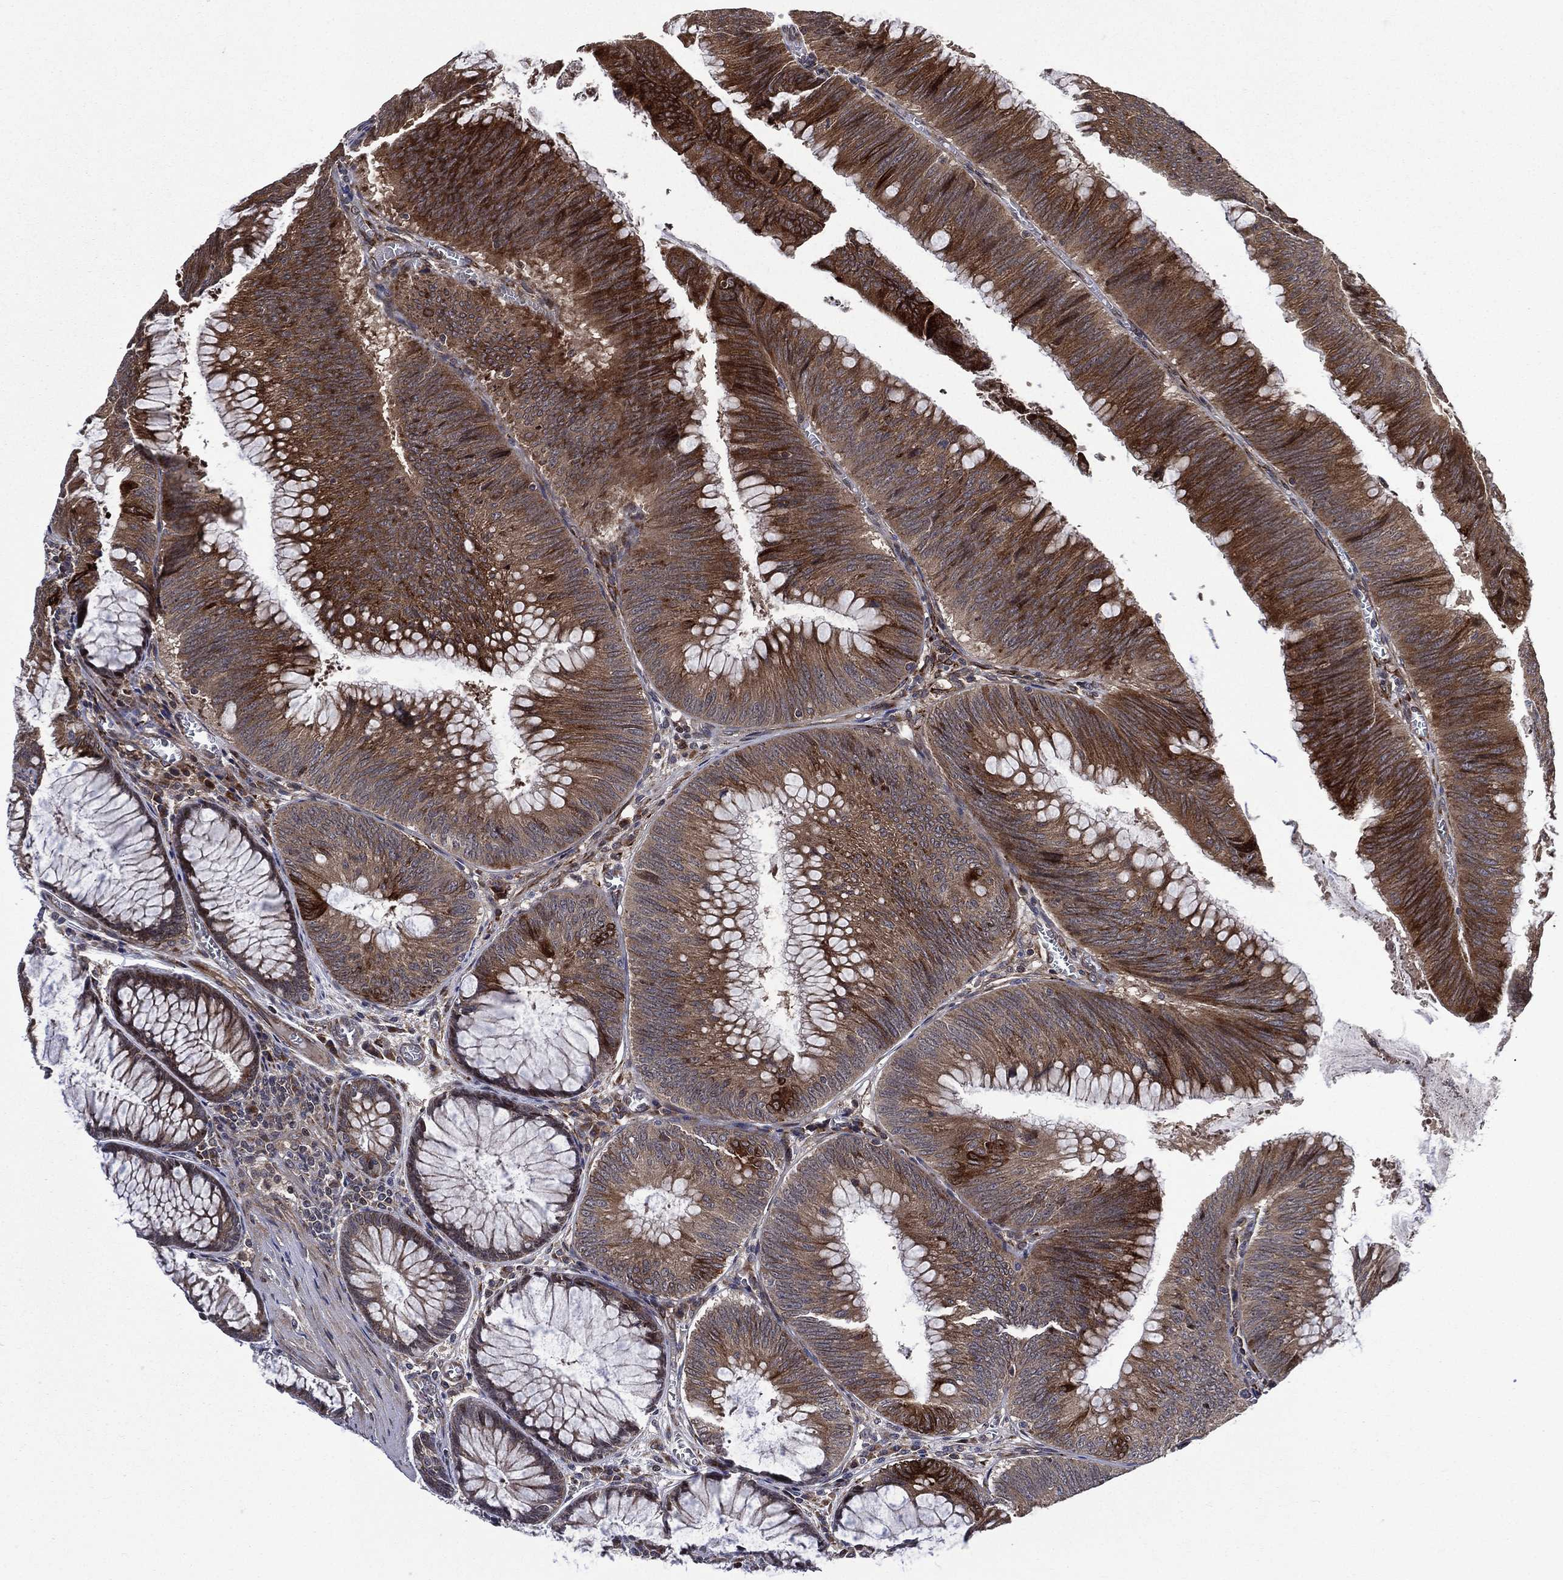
{"staining": {"intensity": "strong", "quantity": "25%-75%", "location": "cytoplasmic/membranous"}, "tissue": "colorectal cancer", "cell_type": "Tumor cells", "image_type": "cancer", "snomed": [{"axis": "morphology", "description": "Adenocarcinoma, NOS"}, {"axis": "topography", "description": "Rectum"}], "caption": "Colorectal adenocarcinoma stained with a protein marker shows strong staining in tumor cells.", "gene": "RAB11FIP4", "patient": {"sex": "female", "age": 72}}